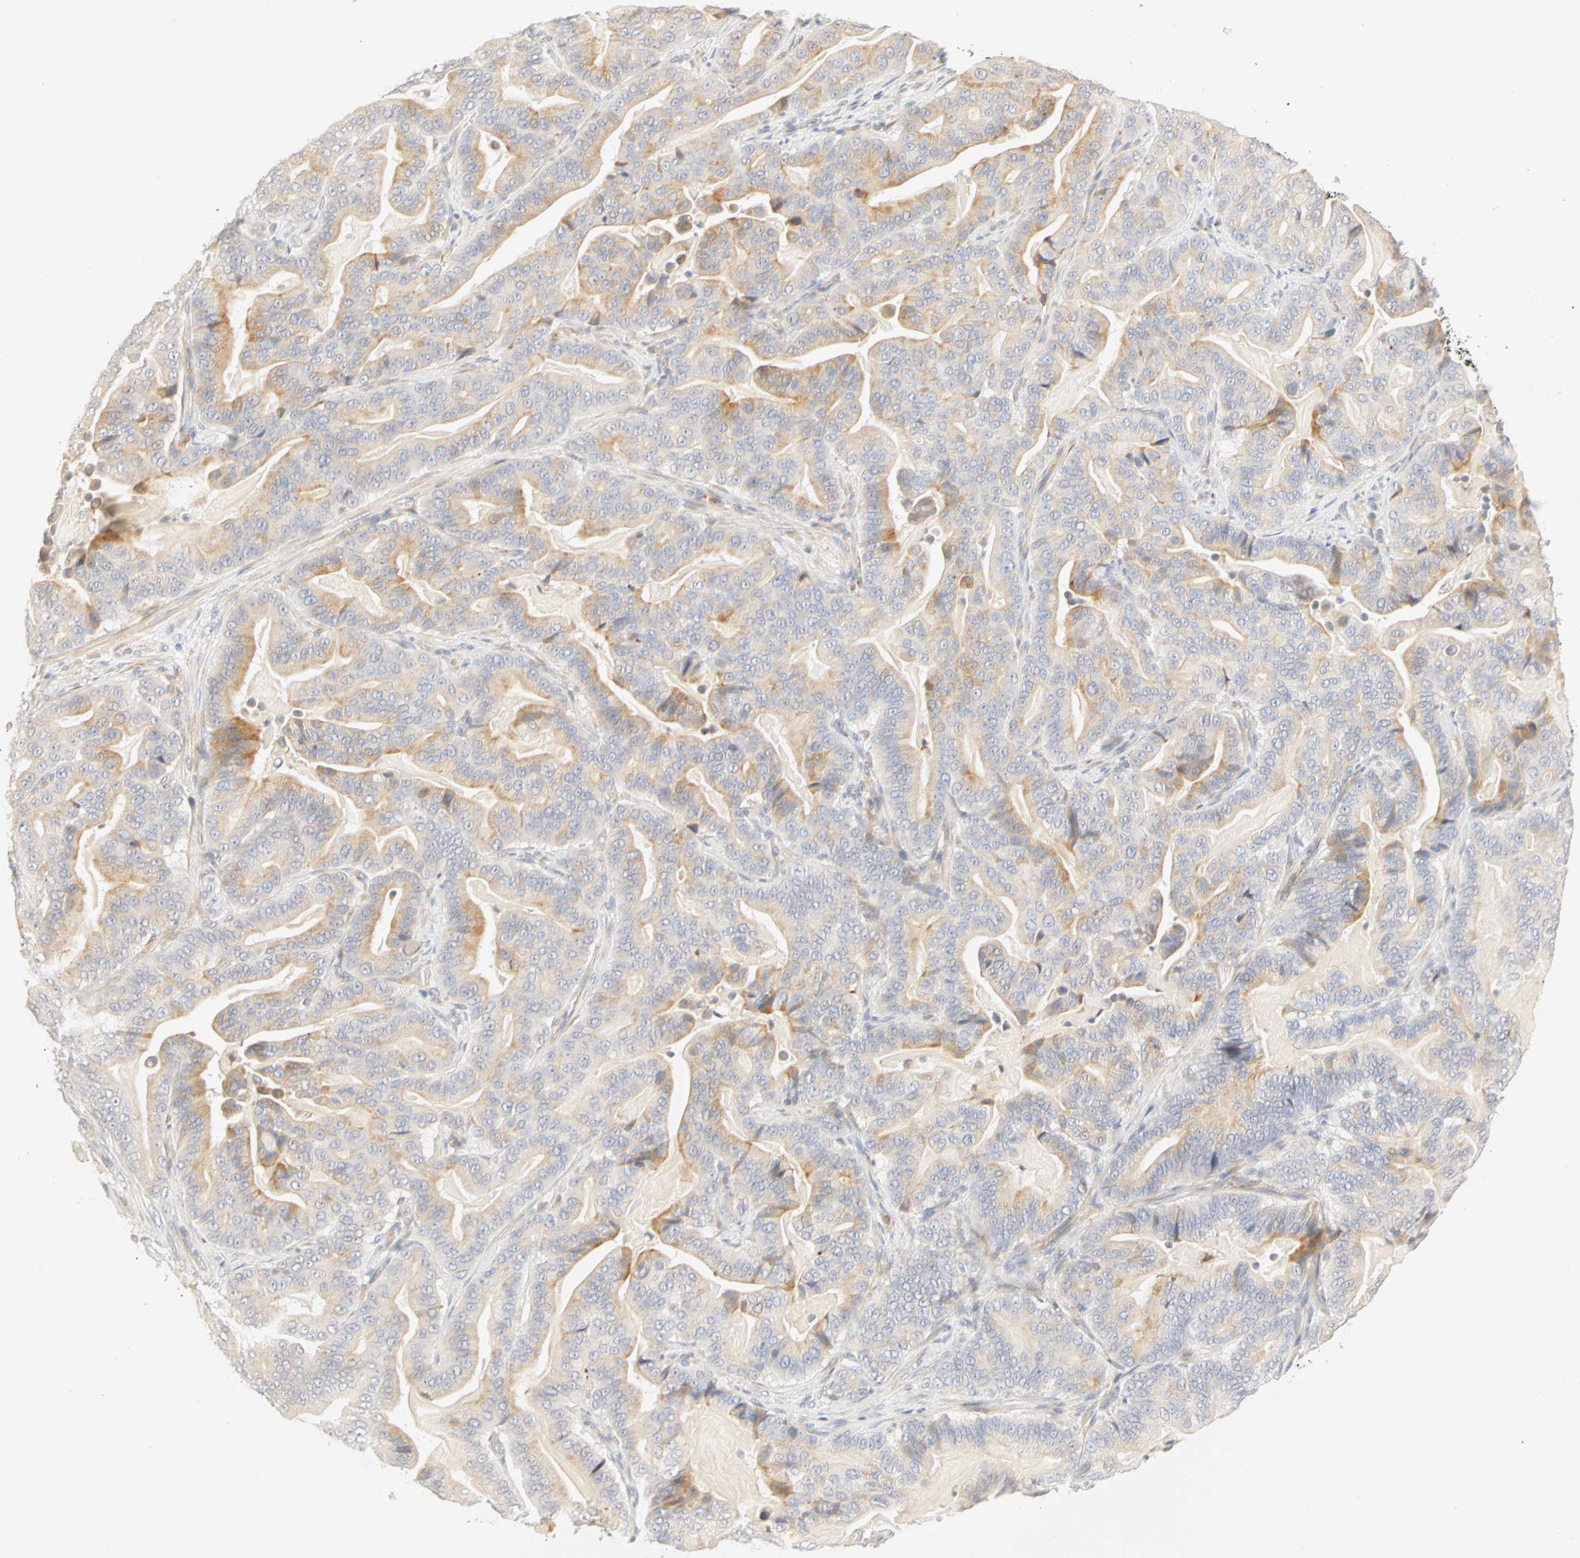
{"staining": {"intensity": "moderate", "quantity": ">75%", "location": "cytoplasmic/membranous"}, "tissue": "pancreatic cancer", "cell_type": "Tumor cells", "image_type": "cancer", "snomed": [{"axis": "morphology", "description": "Adenocarcinoma, NOS"}, {"axis": "topography", "description": "Pancreas"}], "caption": "Brown immunohistochemical staining in human pancreatic cancer (adenocarcinoma) reveals moderate cytoplasmic/membranous expression in about >75% of tumor cells.", "gene": "GNRH2", "patient": {"sex": "male", "age": 63}}